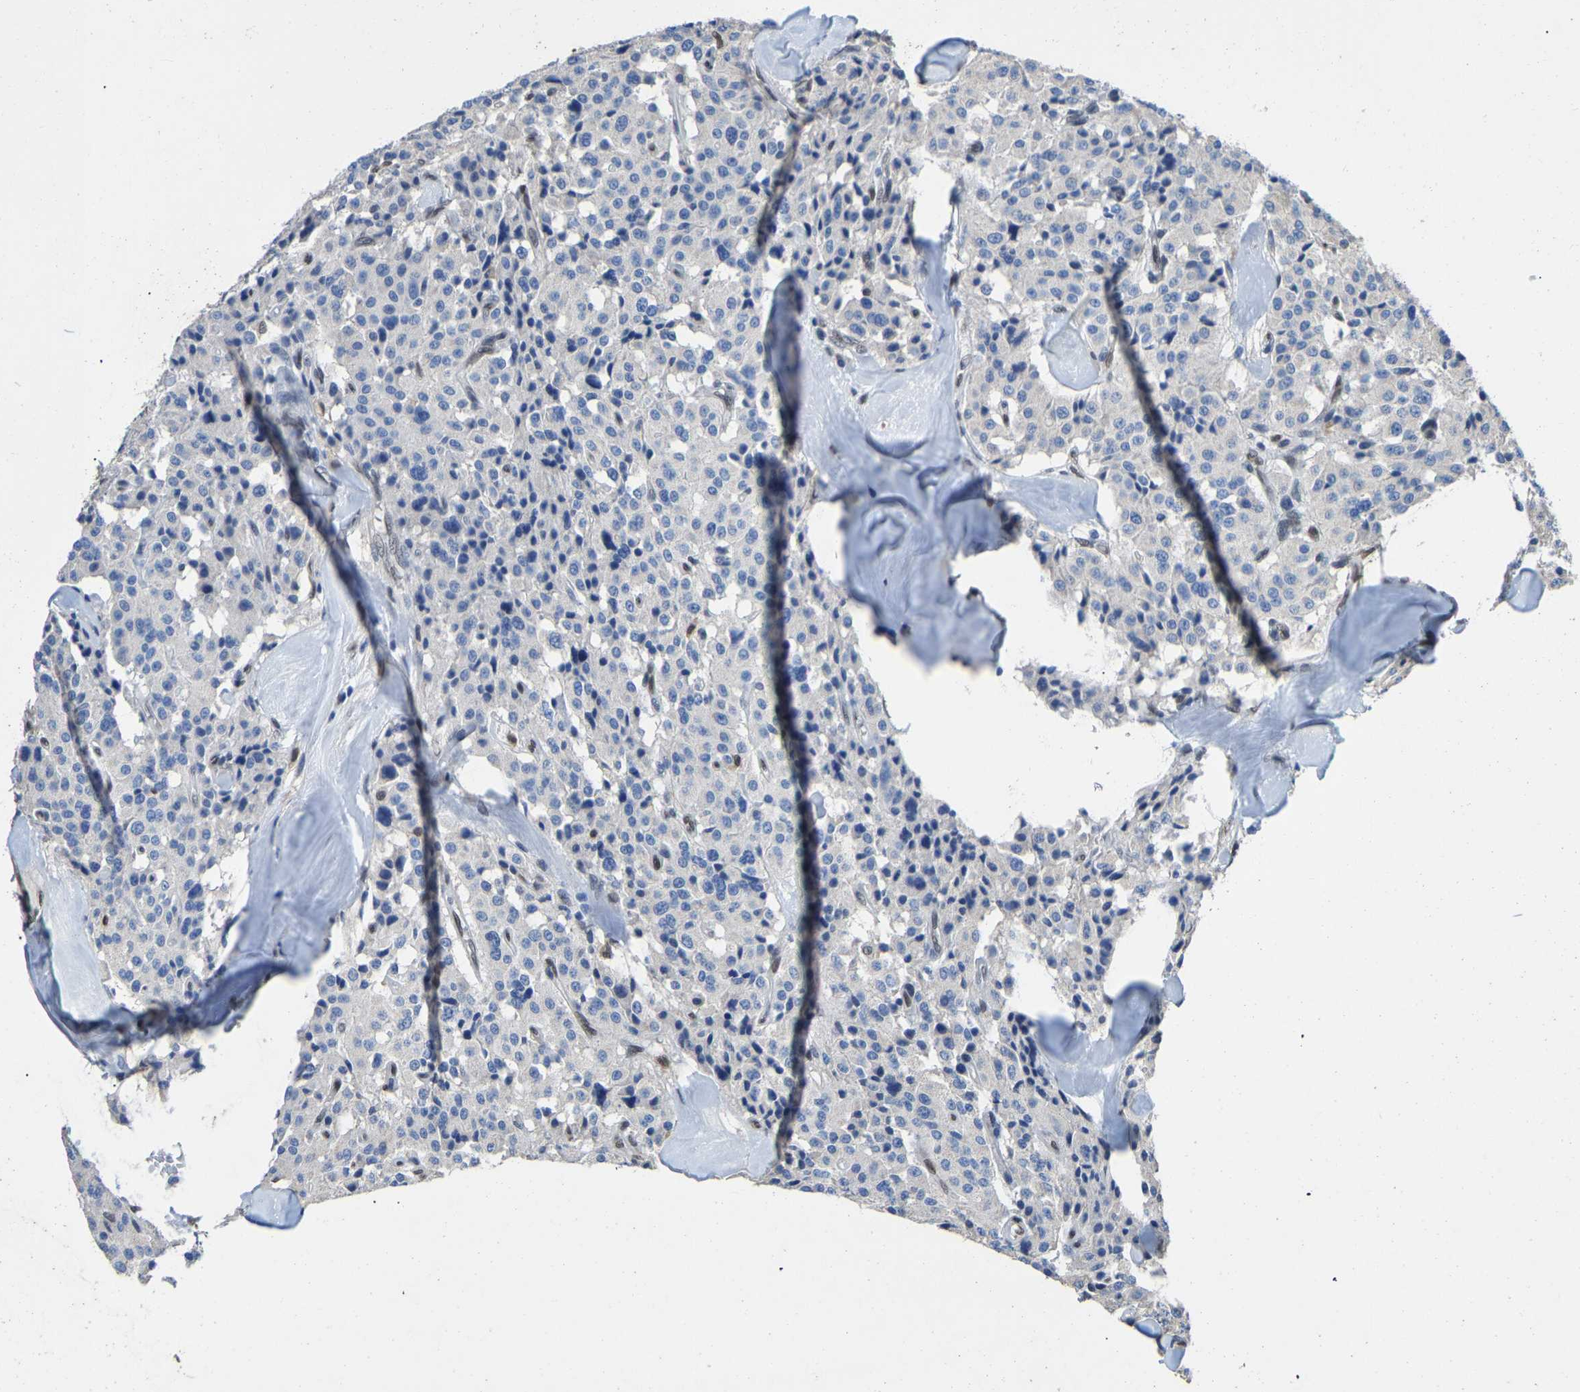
{"staining": {"intensity": "negative", "quantity": "none", "location": "none"}, "tissue": "carcinoid", "cell_type": "Tumor cells", "image_type": "cancer", "snomed": [{"axis": "morphology", "description": "Carcinoid, malignant, NOS"}, {"axis": "topography", "description": "Lung"}], "caption": "Immunohistochemistry (IHC) photomicrograph of human malignant carcinoid stained for a protein (brown), which reveals no positivity in tumor cells.", "gene": "QKI", "patient": {"sex": "male", "age": 30}}